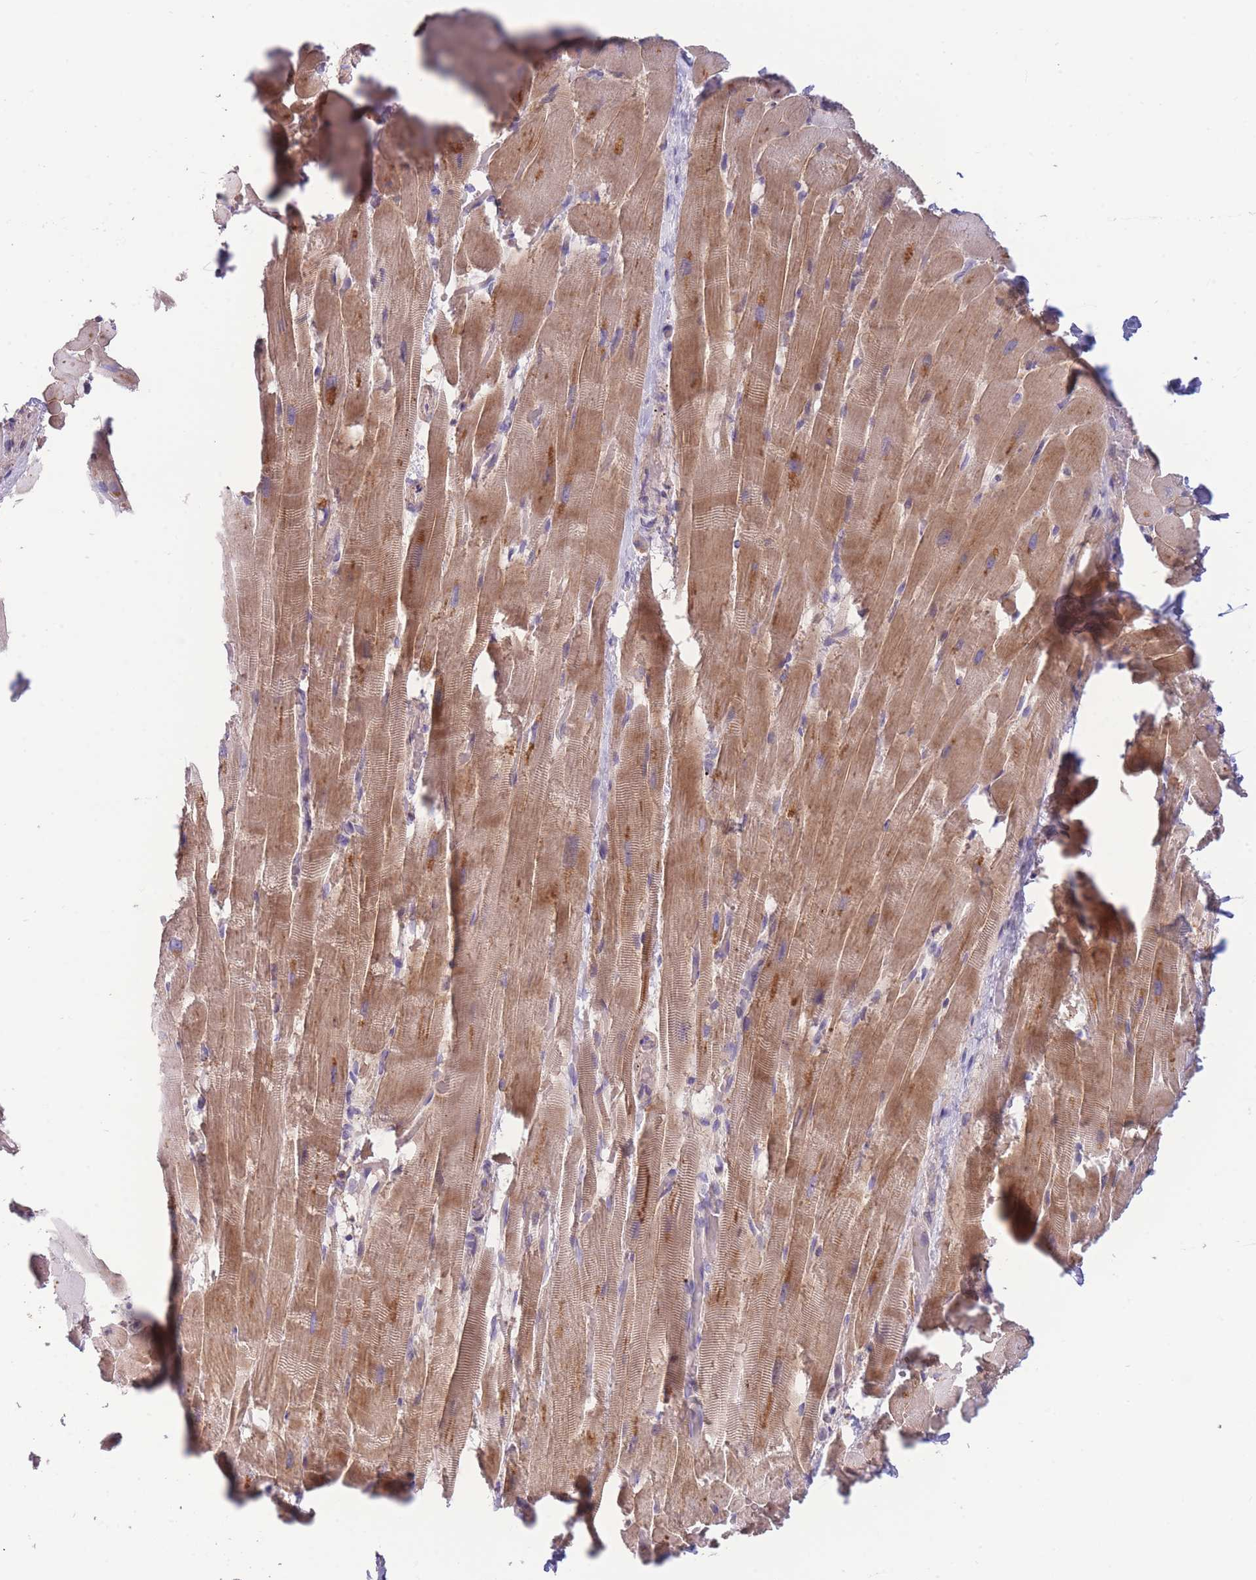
{"staining": {"intensity": "moderate", "quantity": ">75%", "location": "cytoplasmic/membranous"}, "tissue": "heart muscle", "cell_type": "Cardiomyocytes", "image_type": "normal", "snomed": [{"axis": "morphology", "description": "Normal tissue, NOS"}, {"axis": "topography", "description": "Heart"}], "caption": "Immunohistochemical staining of benign human heart muscle displays medium levels of moderate cytoplasmic/membranous positivity in approximately >75% of cardiomyocytes.", "gene": "SLC25A42", "patient": {"sex": "male", "age": 37}}